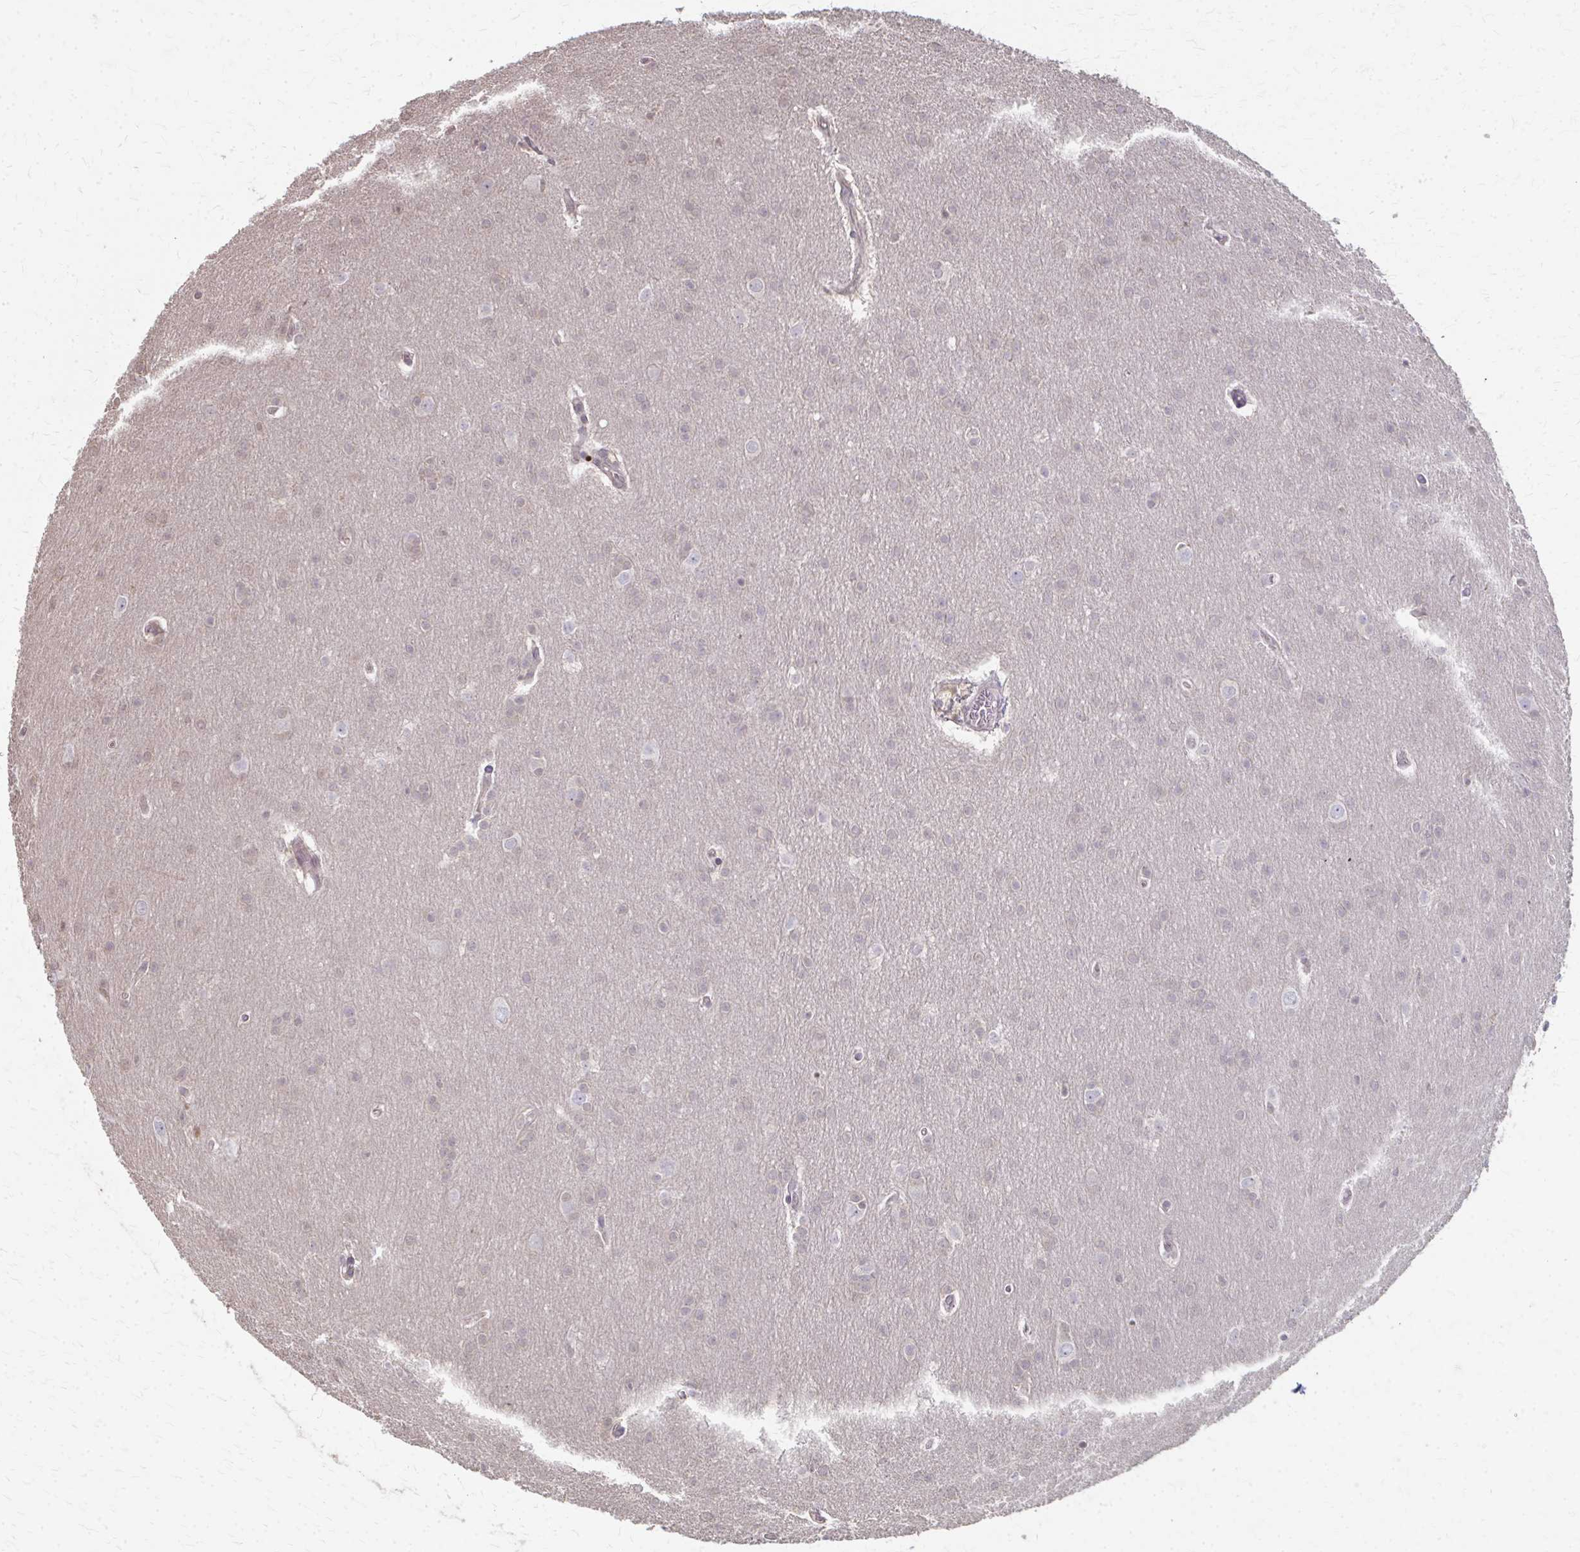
{"staining": {"intensity": "negative", "quantity": "none", "location": "none"}, "tissue": "glioma", "cell_type": "Tumor cells", "image_type": "cancer", "snomed": [{"axis": "morphology", "description": "Glioma, malignant, Low grade"}, {"axis": "topography", "description": "Brain"}], "caption": "An image of human malignant glioma (low-grade) is negative for staining in tumor cells. (DAB immunohistochemistry (IHC), high magnification).", "gene": "RABGAP1L", "patient": {"sex": "female", "age": 32}}